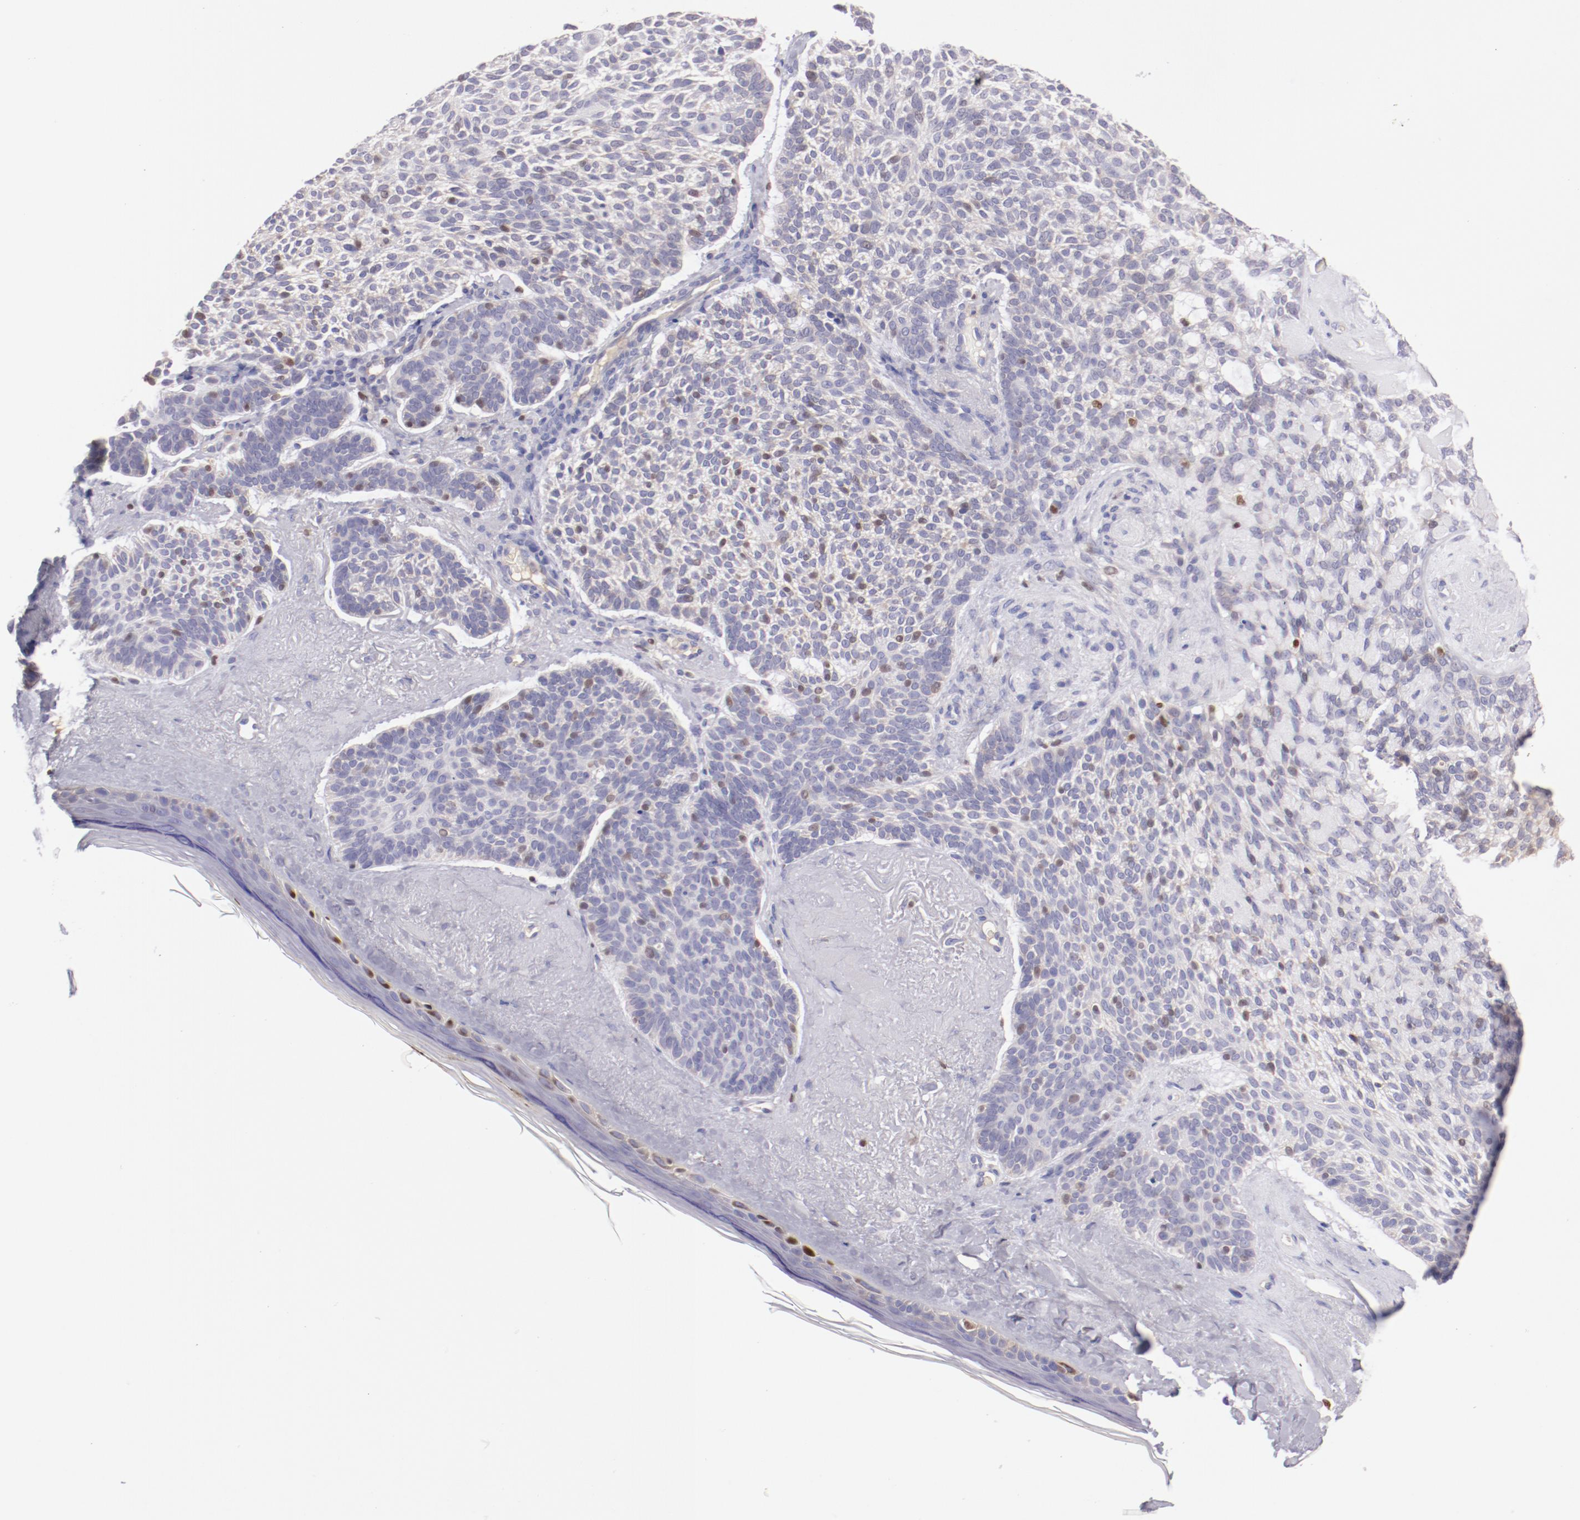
{"staining": {"intensity": "negative", "quantity": "none", "location": "none"}, "tissue": "skin cancer", "cell_type": "Tumor cells", "image_type": "cancer", "snomed": [{"axis": "morphology", "description": "Normal tissue, NOS"}, {"axis": "morphology", "description": "Basal cell carcinoma"}, {"axis": "topography", "description": "Skin"}], "caption": "Tumor cells show no significant protein positivity in skin cancer (basal cell carcinoma). (DAB IHC with hematoxylin counter stain).", "gene": "IRF8", "patient": {"sex": "female", "age": 70}}